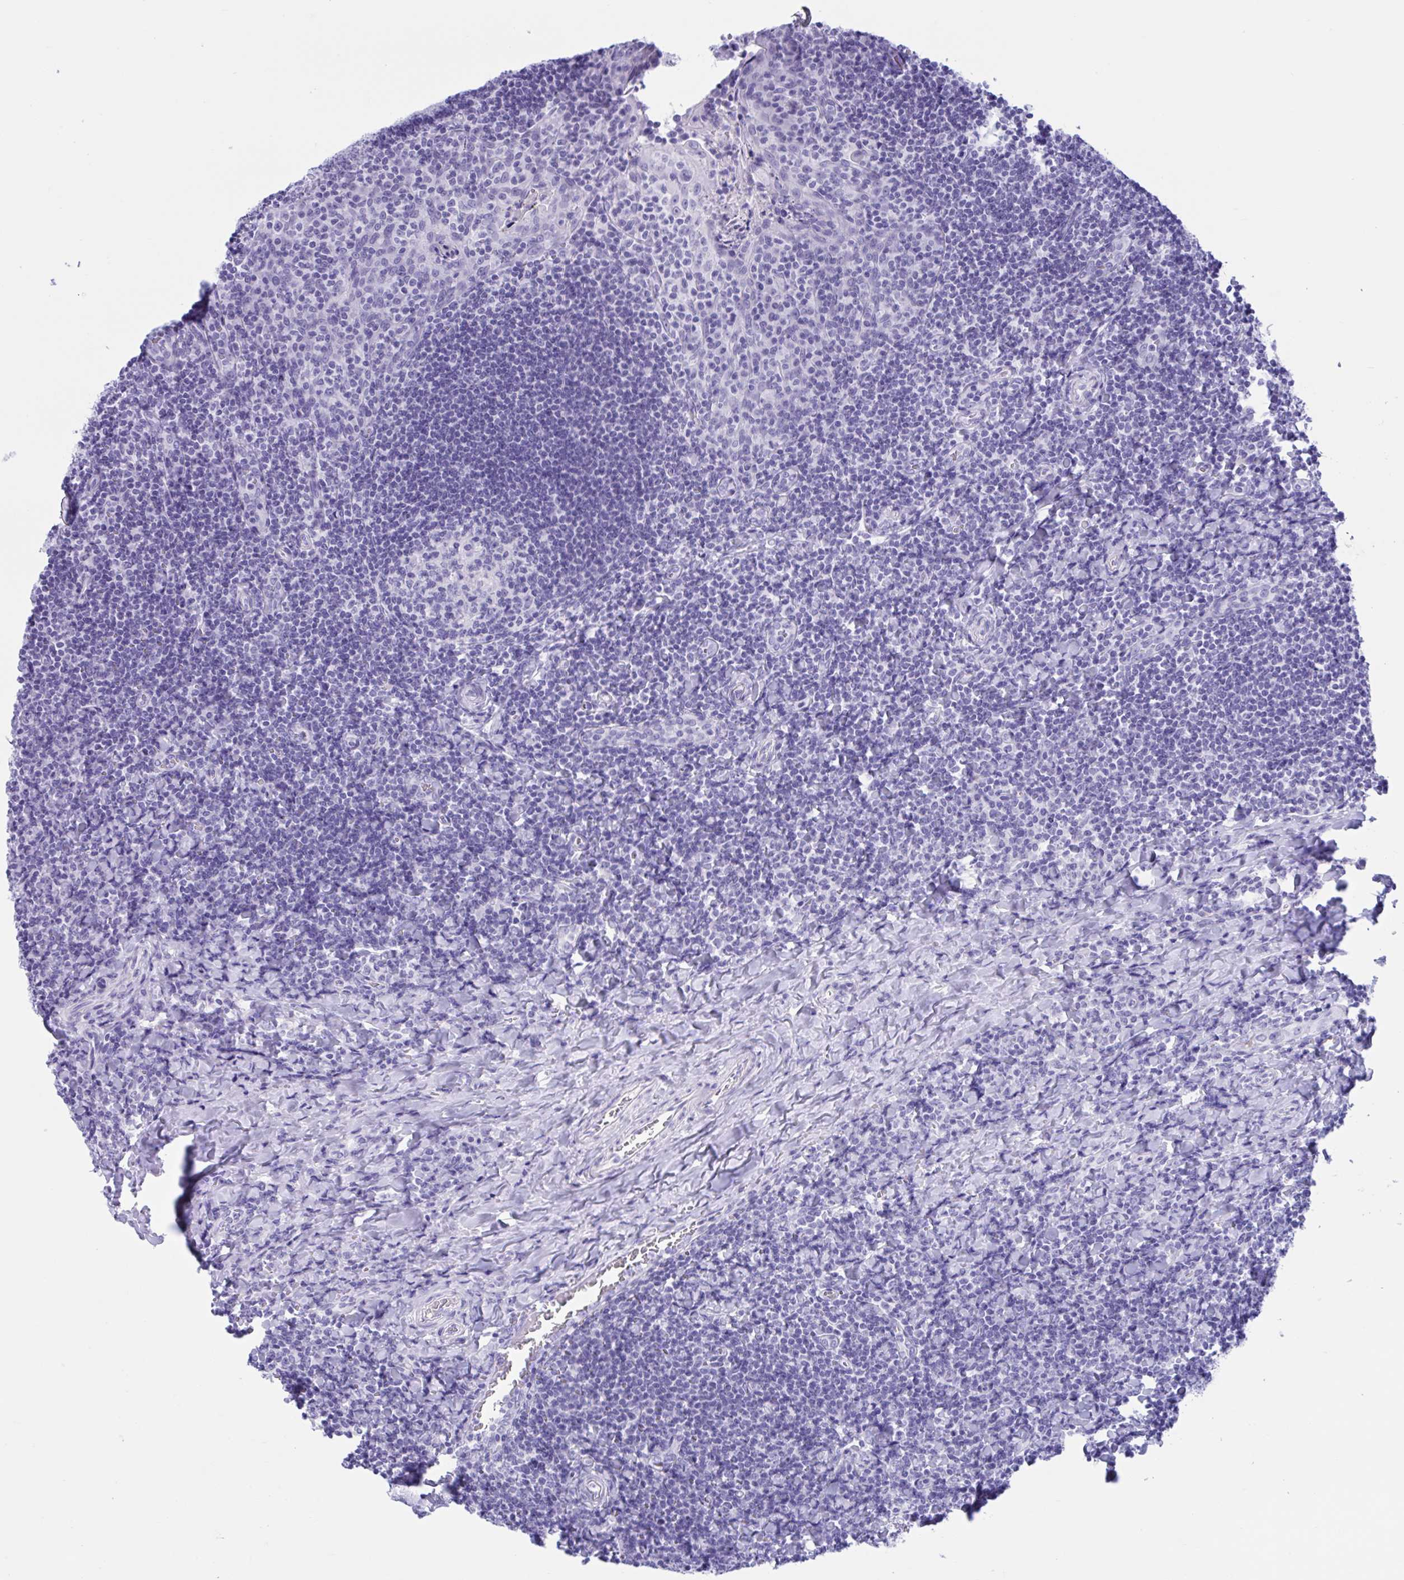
{"staining": {"intensity": "negative", "quantity": "none", "location": "none"}, "tissue": "tonsil", "cell_type": "Germinal center cells", "image_type": "normal", "snomed": [{"axis": "morphology", "description": "Normal tissue, NOS"}, {"axis": "topography", "description": "Tonsil"}], "caption": "The photomicrograph reveals no staining of germinal center cells in benign tonsil.", "gene": "TMEM35A", "patient": {"sex": "male", "age": 17}}